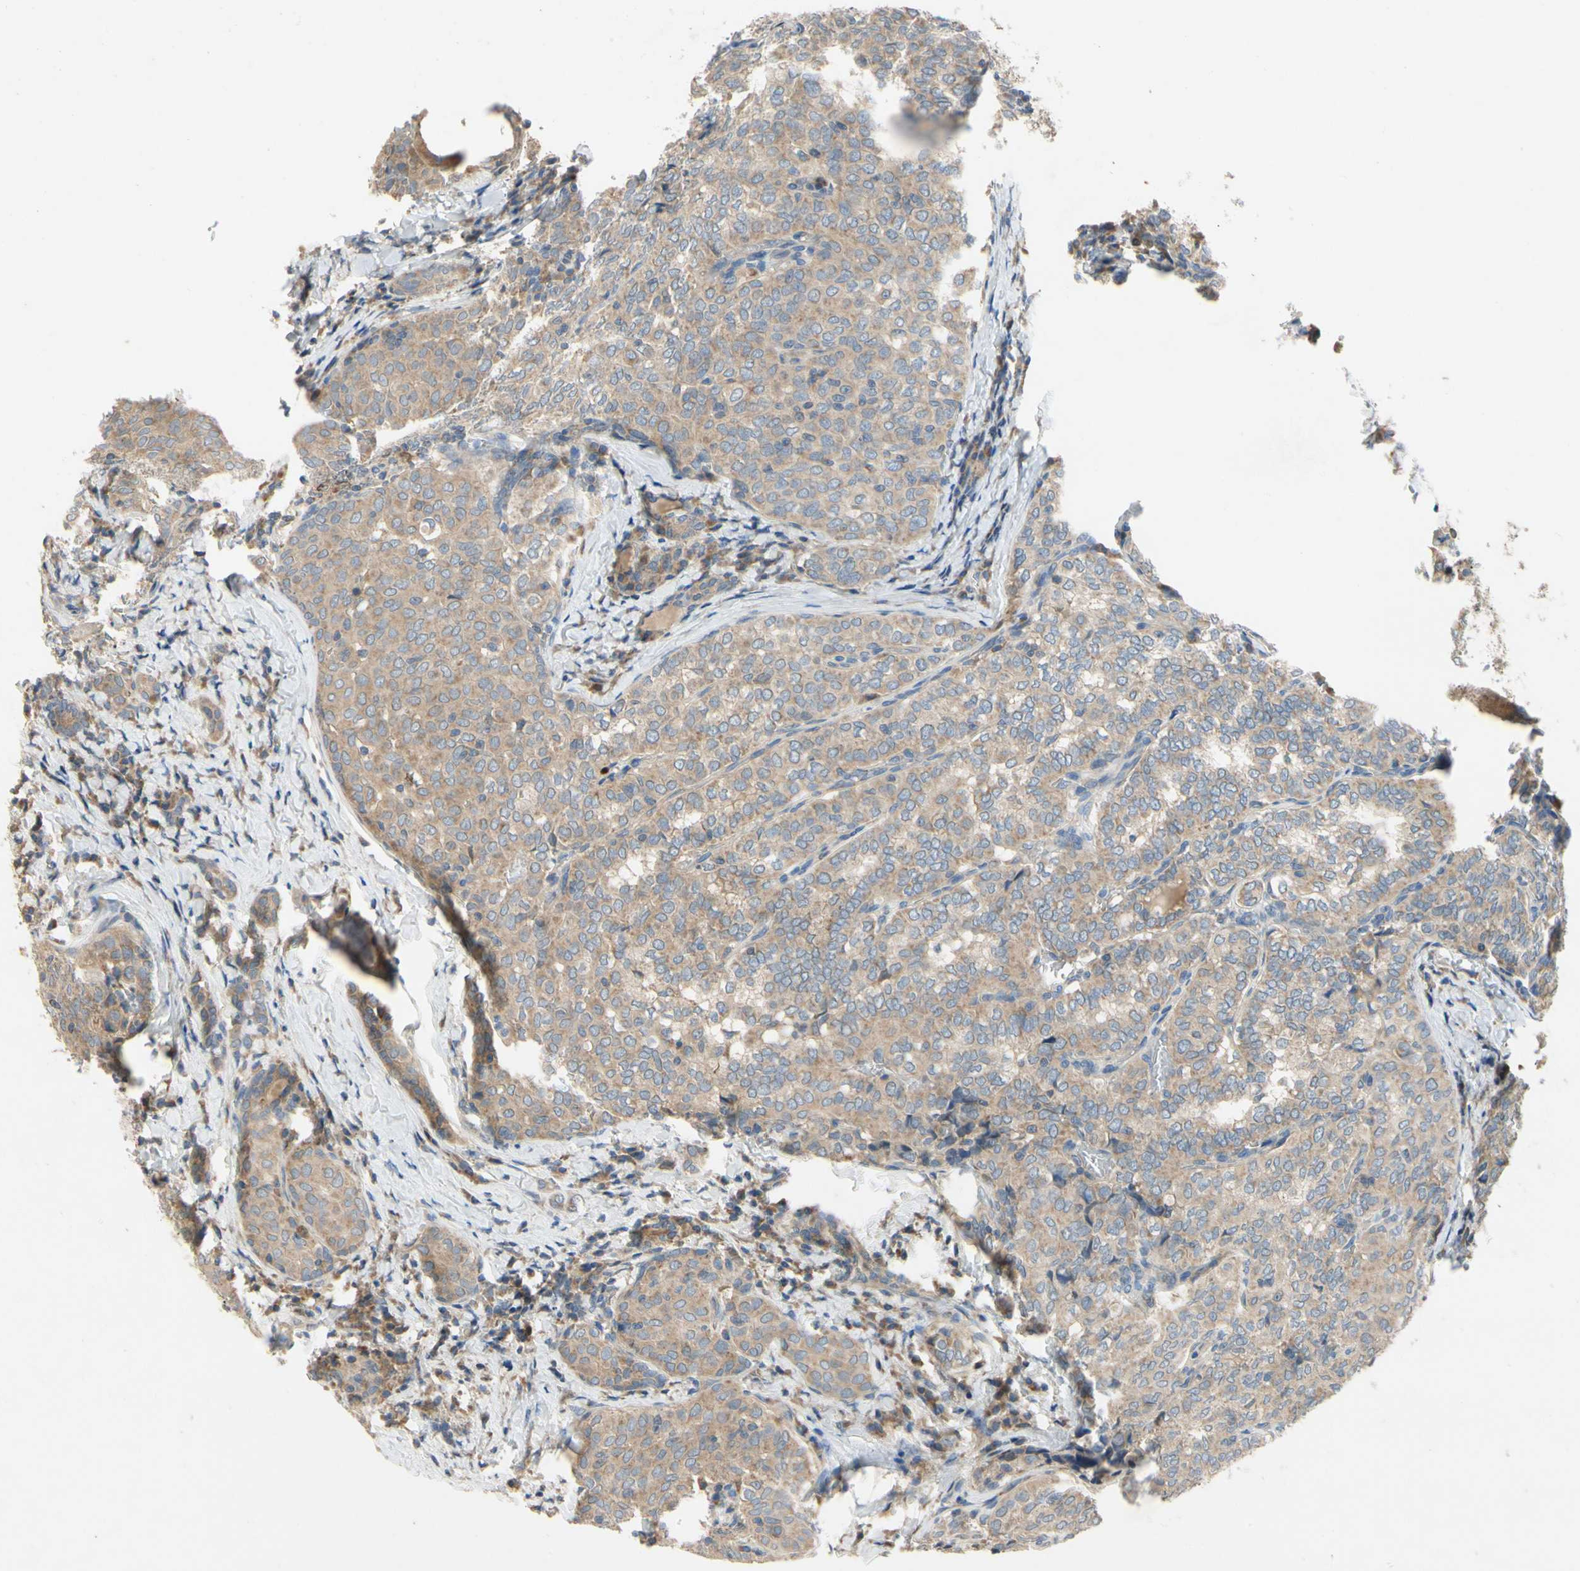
{"staining": {"intensity": "moderate", "quantity": ">75%", "location": "cytoplasmic/membranous"}, "tissue": "thyroid cancer", "cell_type": "Tumor cells", "image_type": "cancer", "snomed": [{"axis": "morphology", "description": "Normal tissue, NOS"}, {"axis": "morphology", "description": "Papillary adenocarcinoma, NOS"}, {"axis": "topography", "description": "Thyroid gland"}], "caption": "Approximately >75% of tumor cells in thyroid papillary adenocarcinoma reveal moderate cytoplasmic/membranous protein positivity as visualized by brown immunohistochemical staining.", "gene": "KLHDC8B", "patient": {"sex": "female", "age": 30}}